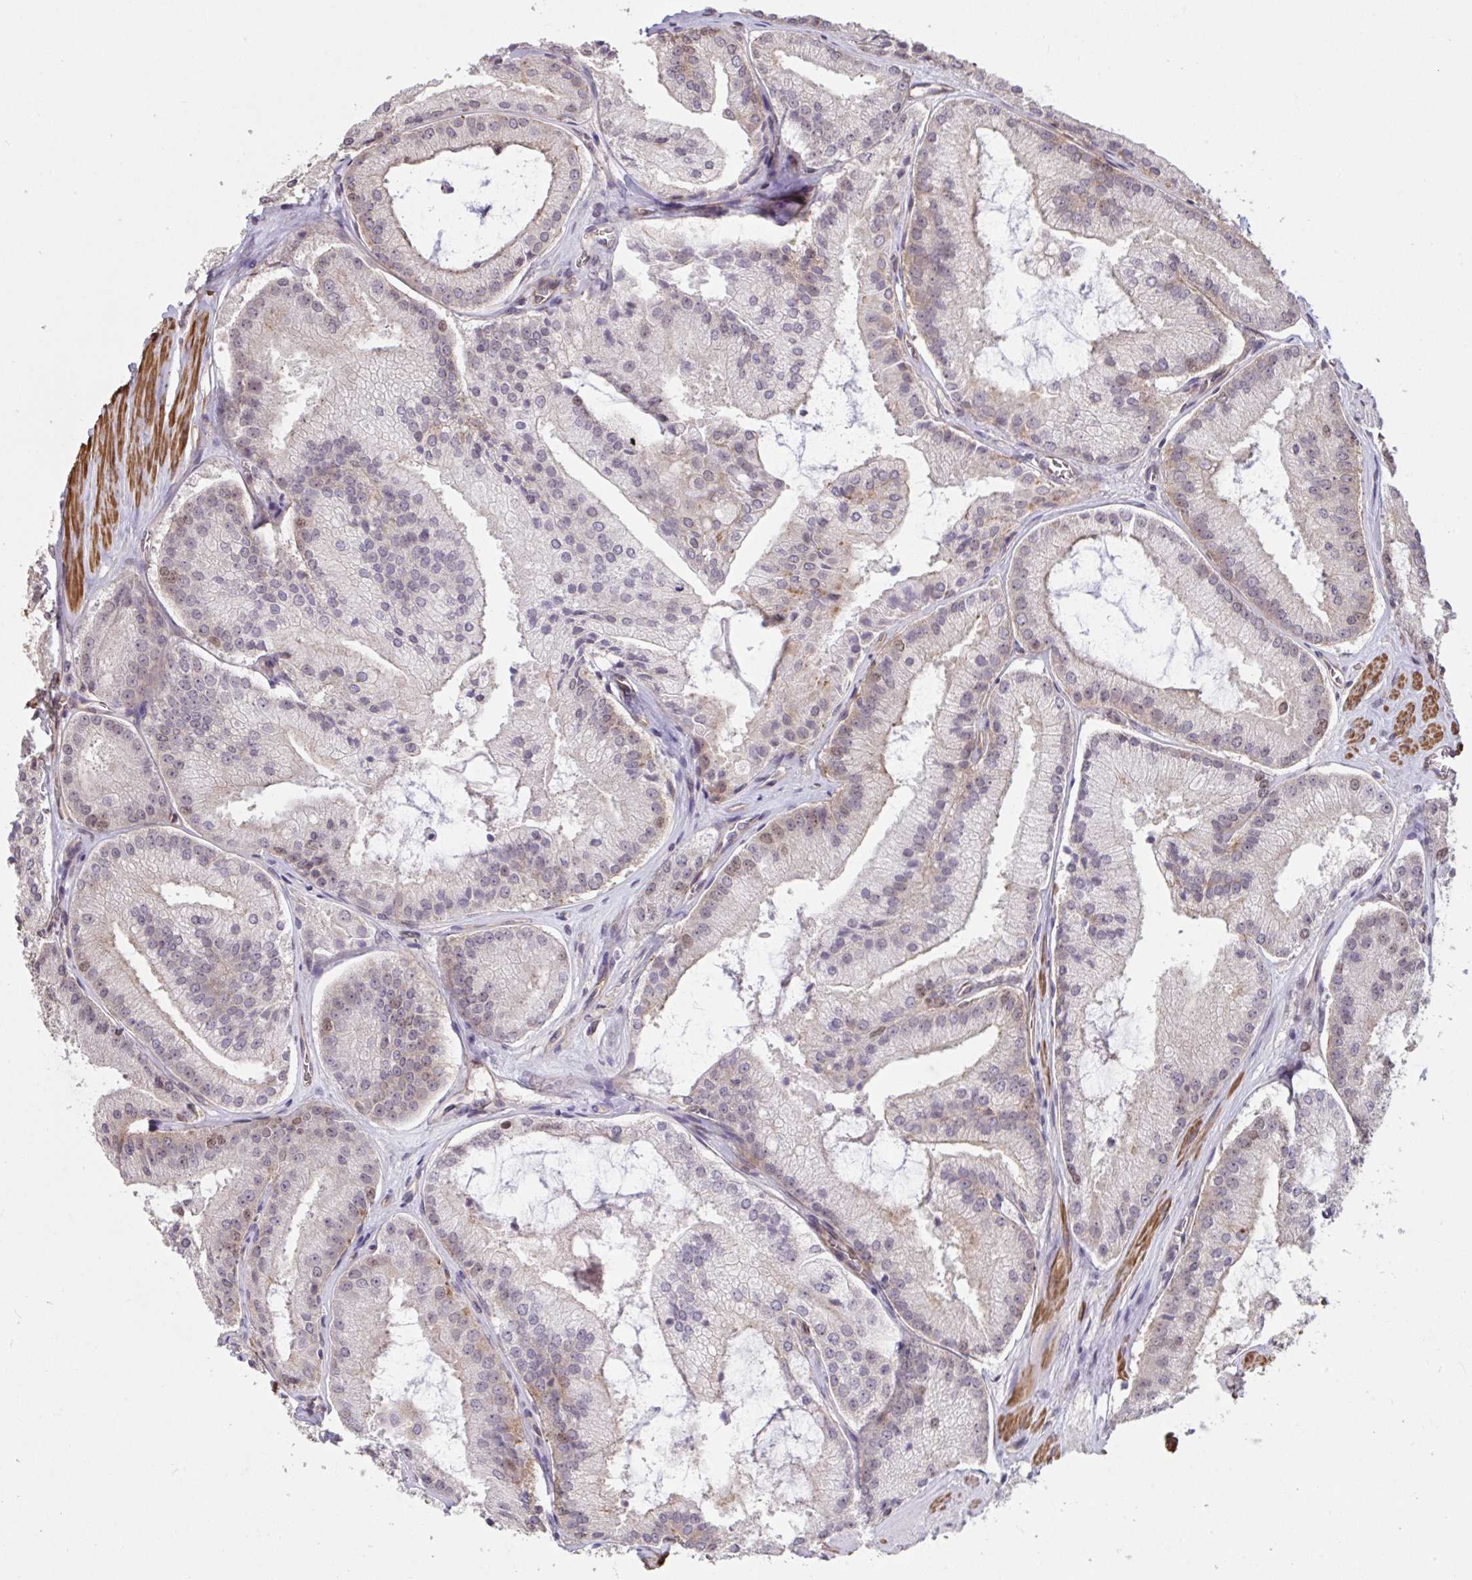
{"staining": {"intensity": "moderate", "quantity": "<25%", "location": "nuclear"}, "tissue": "prostate cancer", "cell_type": "Tumor cells", "image_type": "cancer", "snomed": [{"axis": "morphology", "description": "Adenocarcinoma, High grade"}, {"axis": "topography", "description": "Prostate"}], "caption": "Immunohistochemistry (DAB (3,3'-diaminobenzidine)) staining of adenocarcinoma (high-grade) (prostate) shows moderate nuclear protein positivity in approximately <25% of tumor cells.", "gene": "IPO5", "patient": {"sex": "male", "age": 73}}